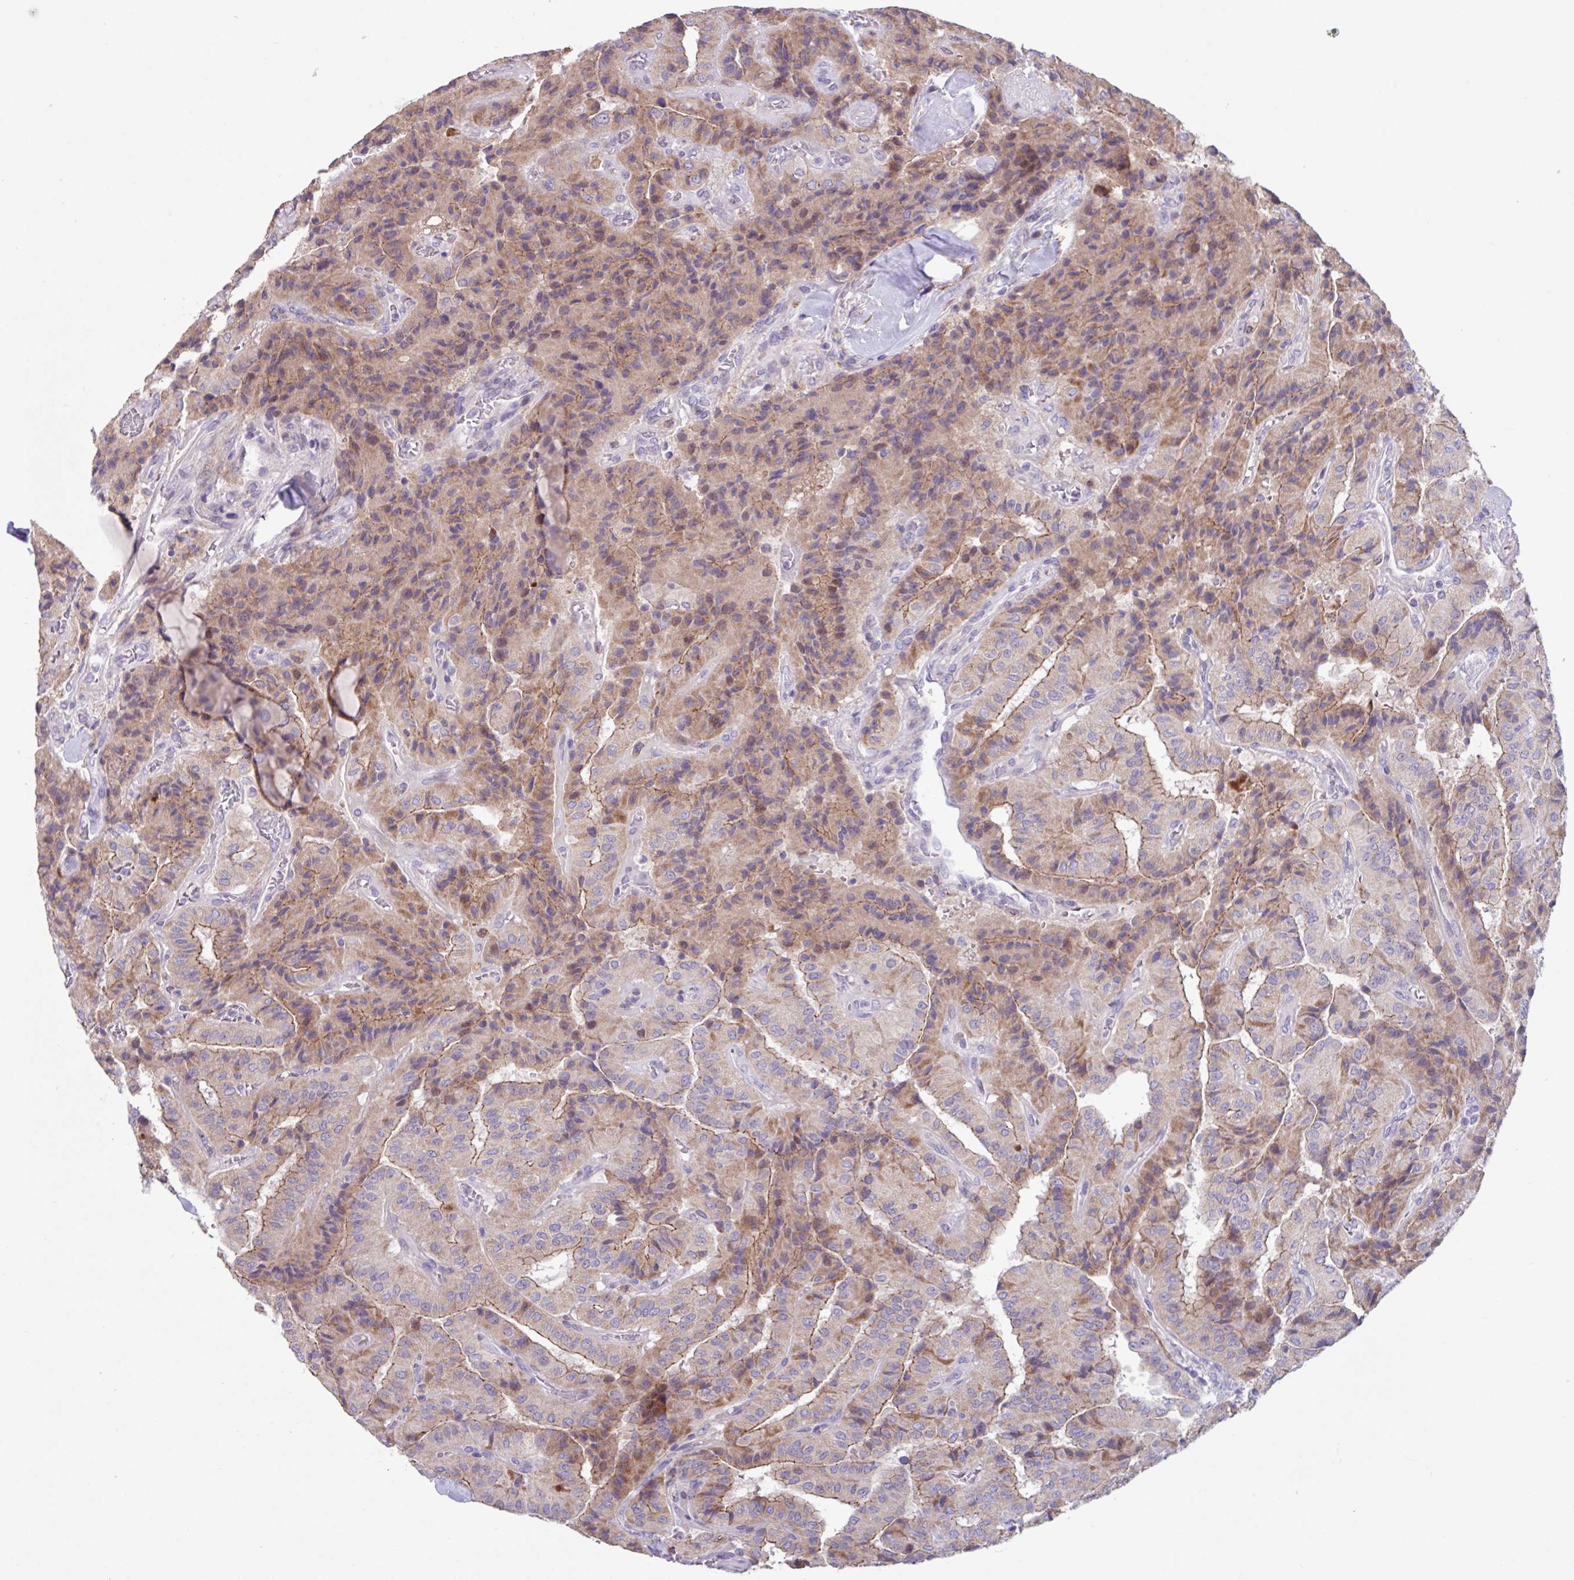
{"staining": {"intensity": "moderate", "quantity": "25%-75%", "location": "cytoplasmic/membranous"}, "tissue": "thyroid cancer", "cell_type": "Tumor cells", "image_type": "cancer", "snomed": [{"axis": "morphology", "description": "Normal tissue, NOS"}, {"axis": "morphology", "description": "Papillary adenocarcinoma, NOS"}, {"axis": "topography", "description": "Thyroid gland"}], "caption": "An image of thyroid cancer (papillary adenocarcinoma) stained for a protein demonstrates moderate cytoplasmic/membranous brown staining in tumor cells. The protein of interest is stained brown, and the nuclei are stained in blue (DAB IHC with brightfield microscopy, high magnification).", "gene": "IQCJ", "patient": {"sex": "female", "age": 59}}